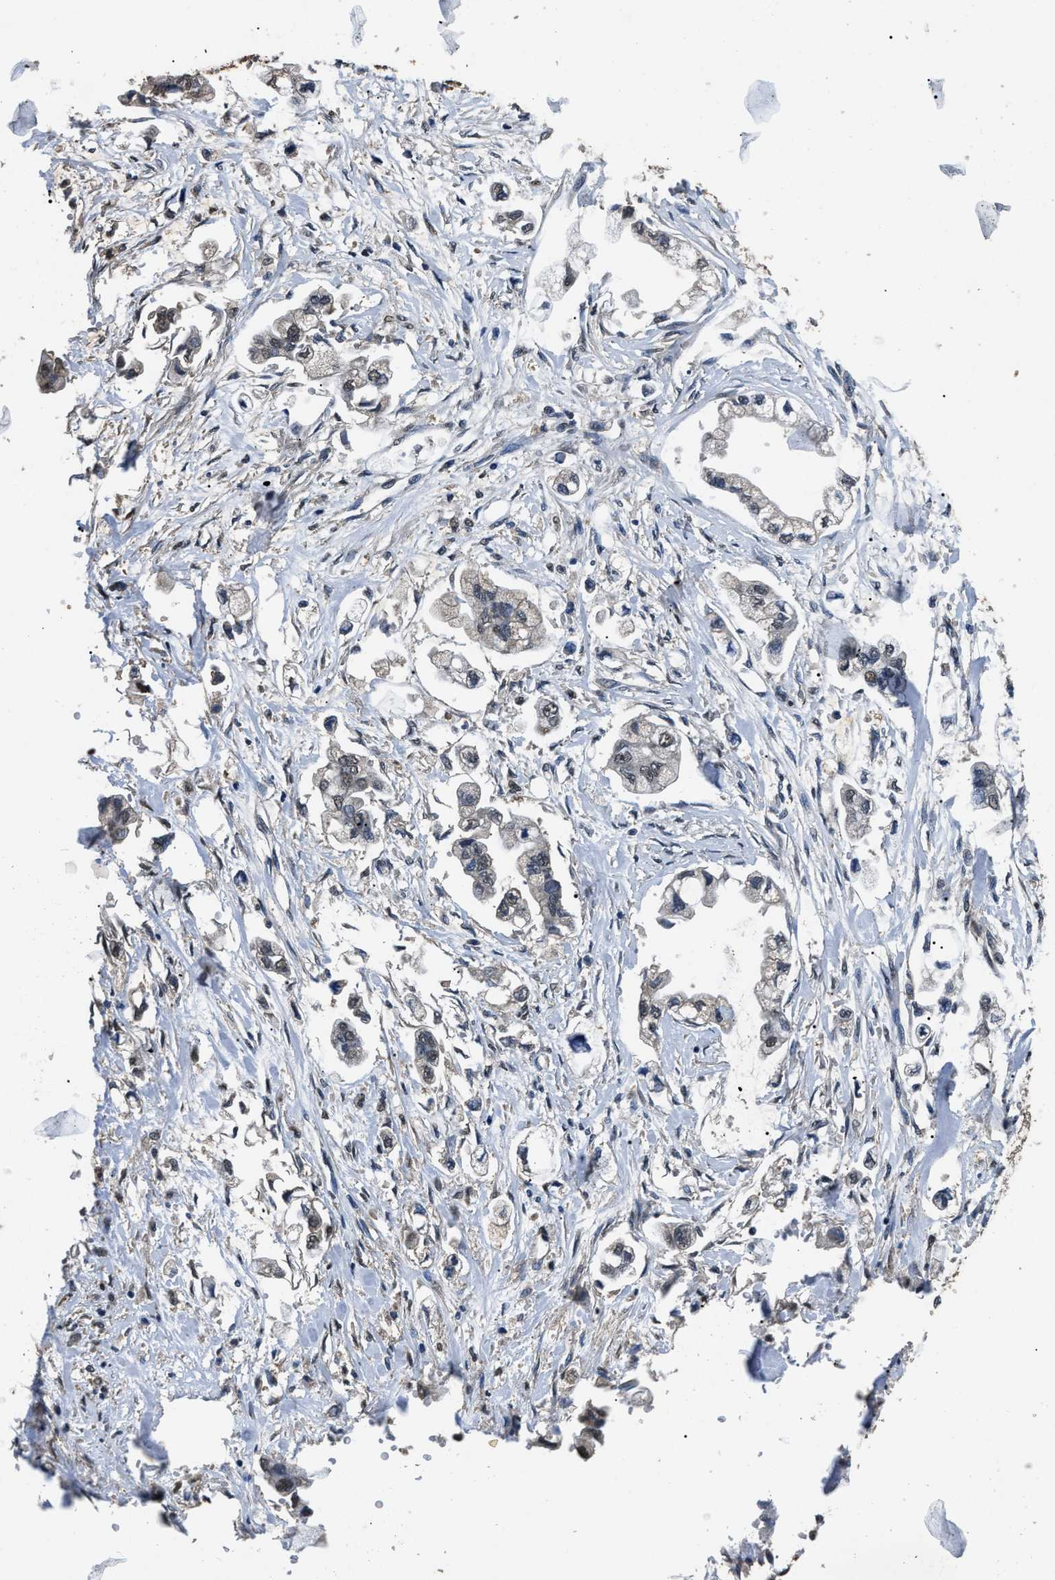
{"staining": {"intensity": "negative", "quantity": "none", "location": "none"}, "tissue": "stomach cancer", "cell_type": "Tumor cells", "image_type": "cancer", "snomed": [{"axis": "morphology", "description": "Adenocarcinoma, NOS"}, {"axis": "topography", "description": "Stomach"}], "caption": "Immunohistochemical staining of stomach cancer (adenocarcinoma) exhibits no significant positivity in tumor cells. The staining is performed using DAB brown chromogen with nuclei counter-stained in using hematoxylin.", "gene": "PSMD8", "patient": {"sex": "male", "age": 62}}